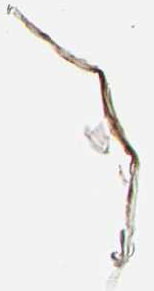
{"staining": {"intensity": "strong", "quantity": ">75%", "location": "cytoplasmic/membranous"}, "tissue": "skin", "cell_type": "Epidermal cells", "image_type": "normal", "snomed": [{"axis": "morphology", "description": "Normal tissue, NOS"}, {"axis": "topography", "description": "Vulva"}], "caption": "The micrograph shows a brown stain indicating the presence of a protein in the cytoplasmic/membranous of epidermal cells in skin.", "gene": "CEP57", "patient": {"sex": "female", "age": 54}}